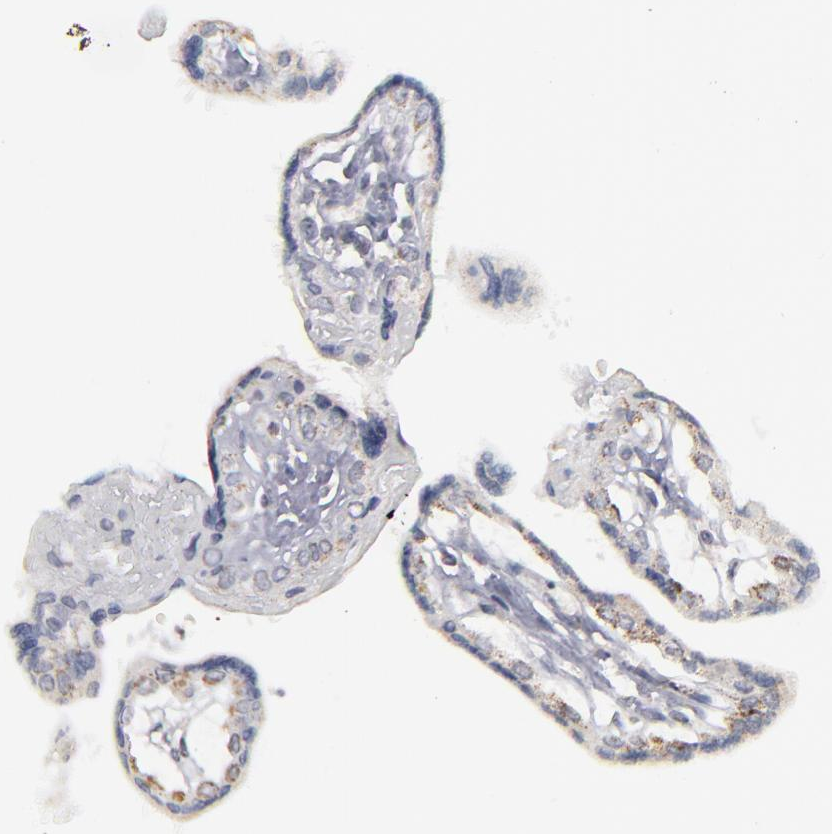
{"staining": {"intensity": "negative", "quantity": "none", "location": "none"}, "tissue": "placenta", "cell_type": "Decidual cells", "image_type": "normal", "snomed": [{"axis": "morphology", "description": "Normal tissue, NOS"}, {"axis": "topography", "description": "Placenta"}], "caption": "Photomicrograph shows no protein positivity in decidual cells of unremarkable placenta.", "gene": "ODF2", "patient": {"sex": "female", "age": 31}}